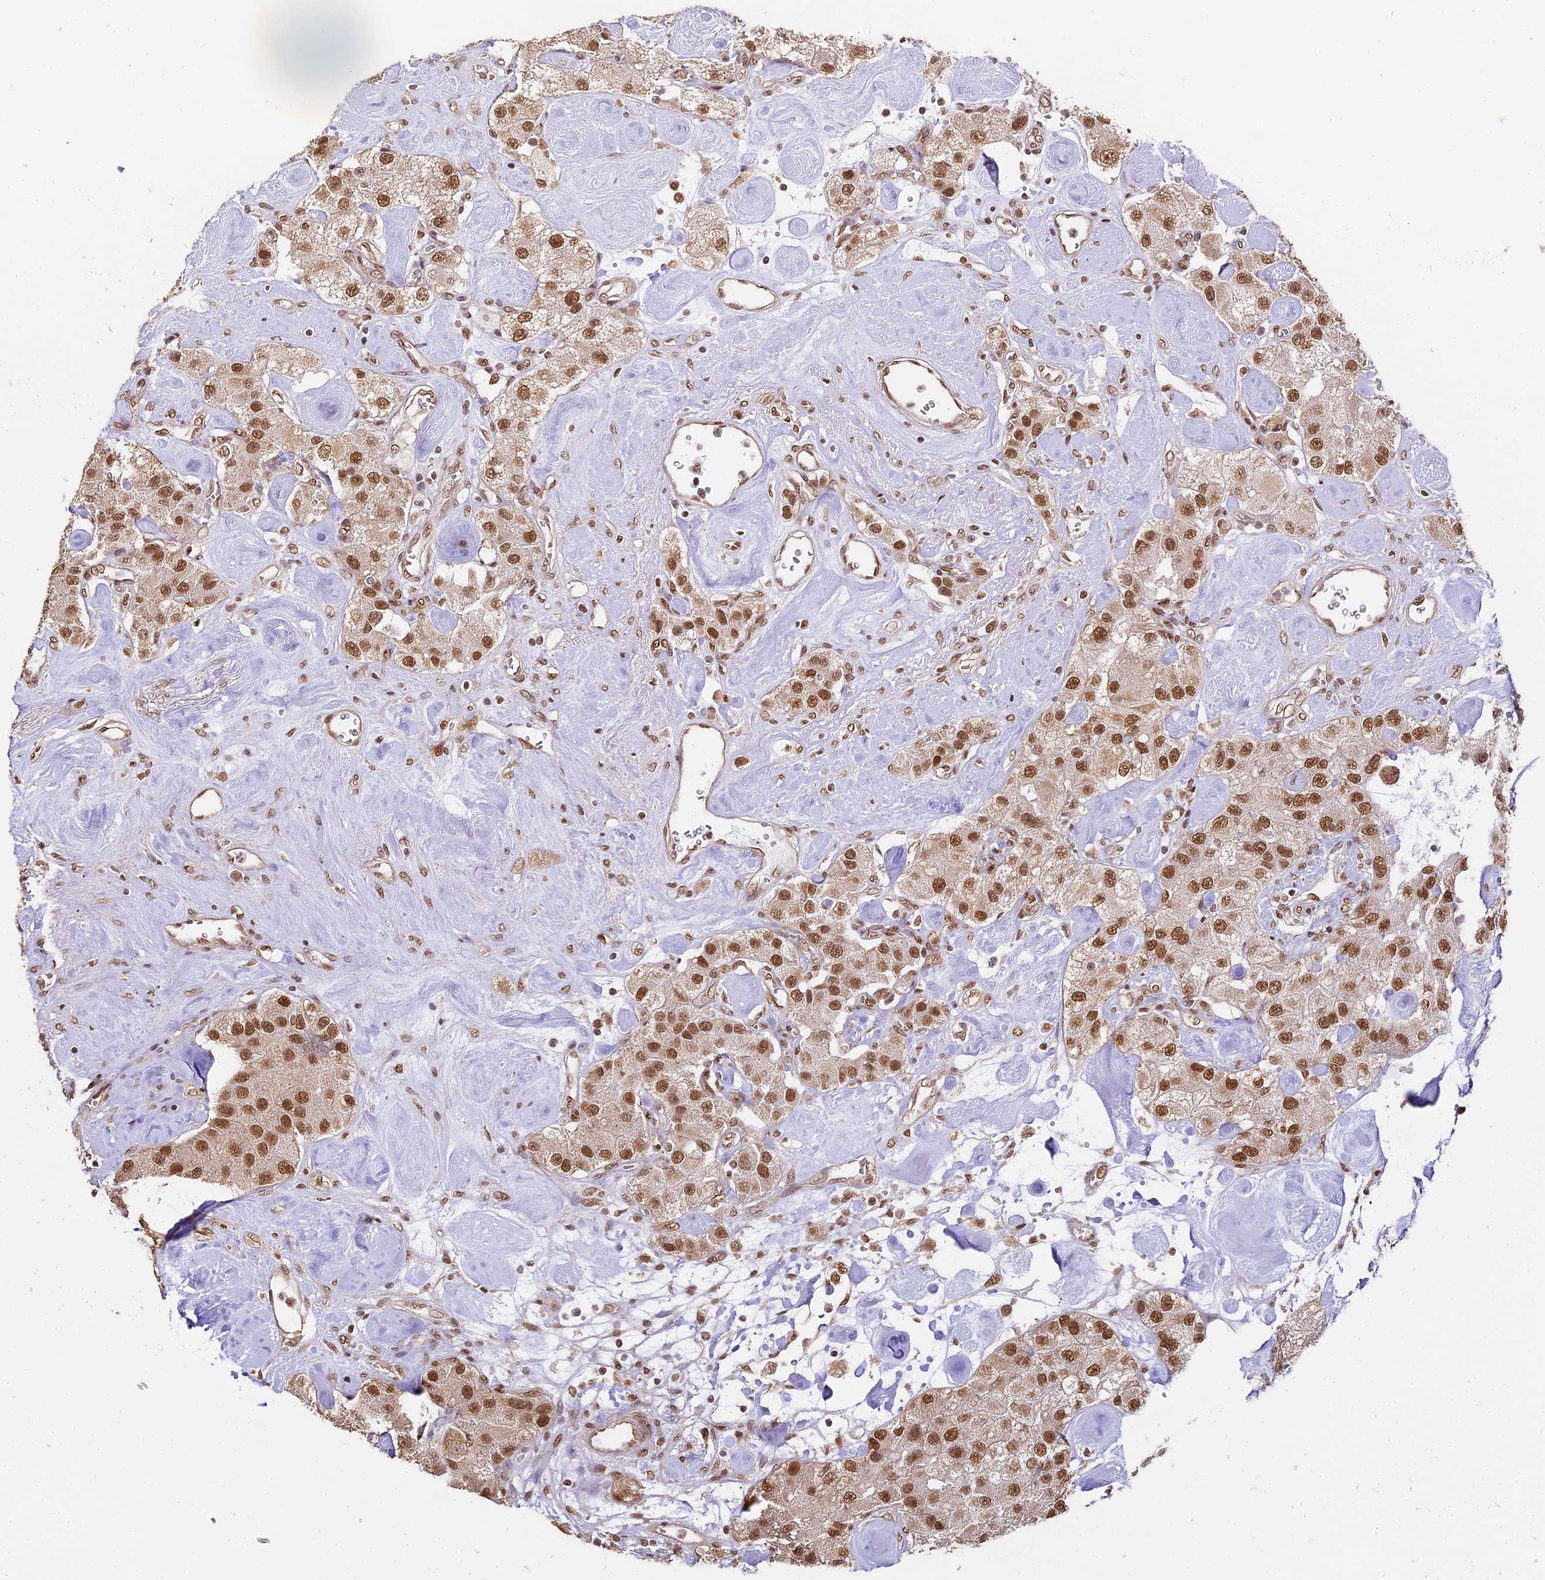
{"staining": {"intensity": "strong", "quantity": ">75%", "location": "nuclear"}, "tissue": "carcinoid", "cell_type": "Tumor cells", "image_type": "cancer", "snomed": [{"axis": "morphology", "description": "Carcinoid, malignant, NOS"}, {"axis": "topography", "description": "Pancreas"}], "caption": "The histopathology image demonstrates staining of carcinoid (malignant), revealing strong nuclear protein positivity (brown color) within tumor cells.", "gene": "HNRNPA1", "patient": {"sex": "male", "age": 41}}